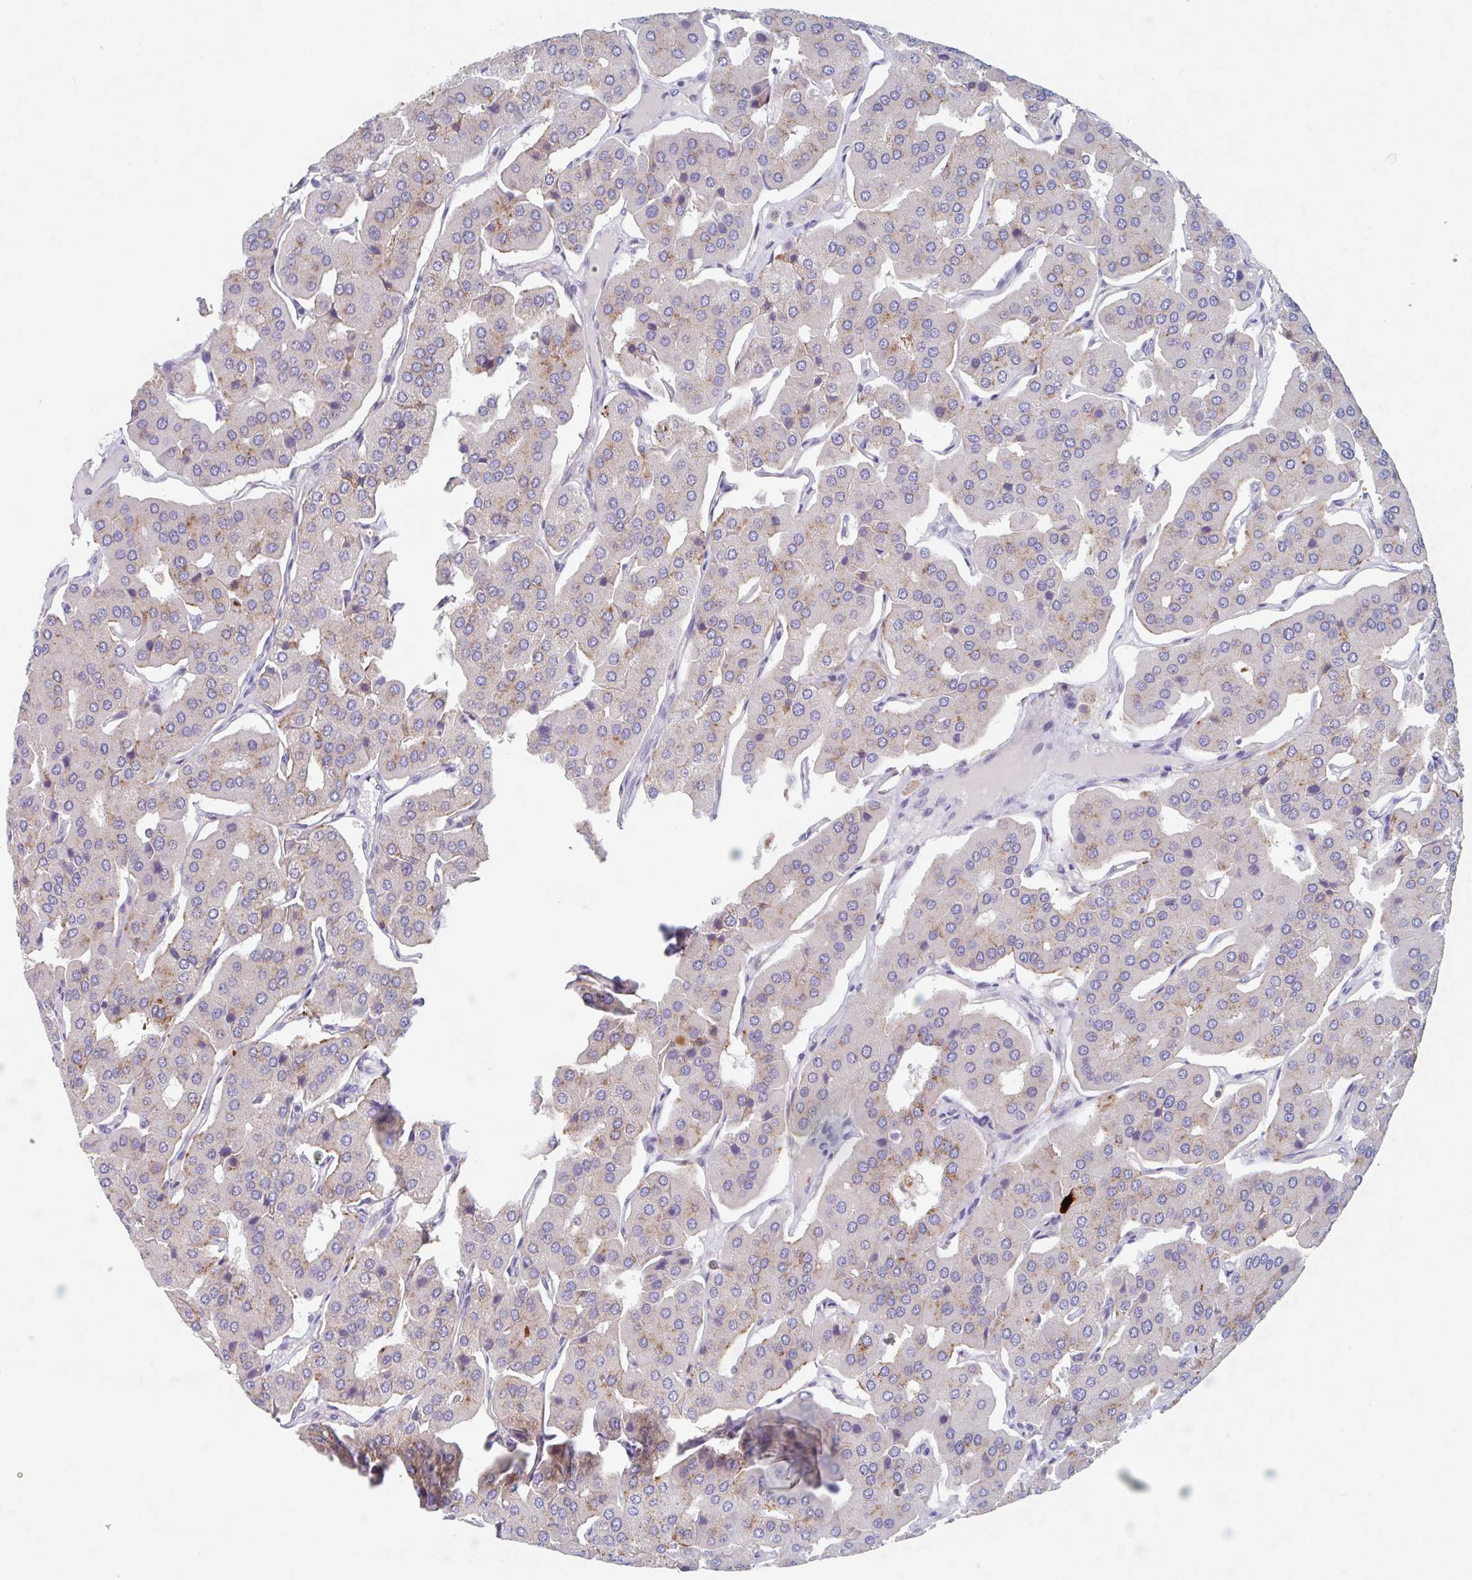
{"staining": {"intensity": "moderate", "quantity": "25%-75%", "location": "cytoplasmic/membranous"}, "tissue": "parathyroid gland", "cell_type": "Glandular cells", "image_type": "normal", "snomed": [{"axis": "morphology", "description": "Normal tissue, NOS"}, {"axis": "morphology", "description": "Adenoma, NOS"}, {"axis": "topography", "description": "Parathyroid gland"}], "caption": "Immunohistochemical staining of benign parathyroid gland demonstrates moderate cytoplasmic/membranous protein staining in about 25%-75% of glandular cells.", "gene": "MANBA", "patient": {"sex": "female", "age": 86}}